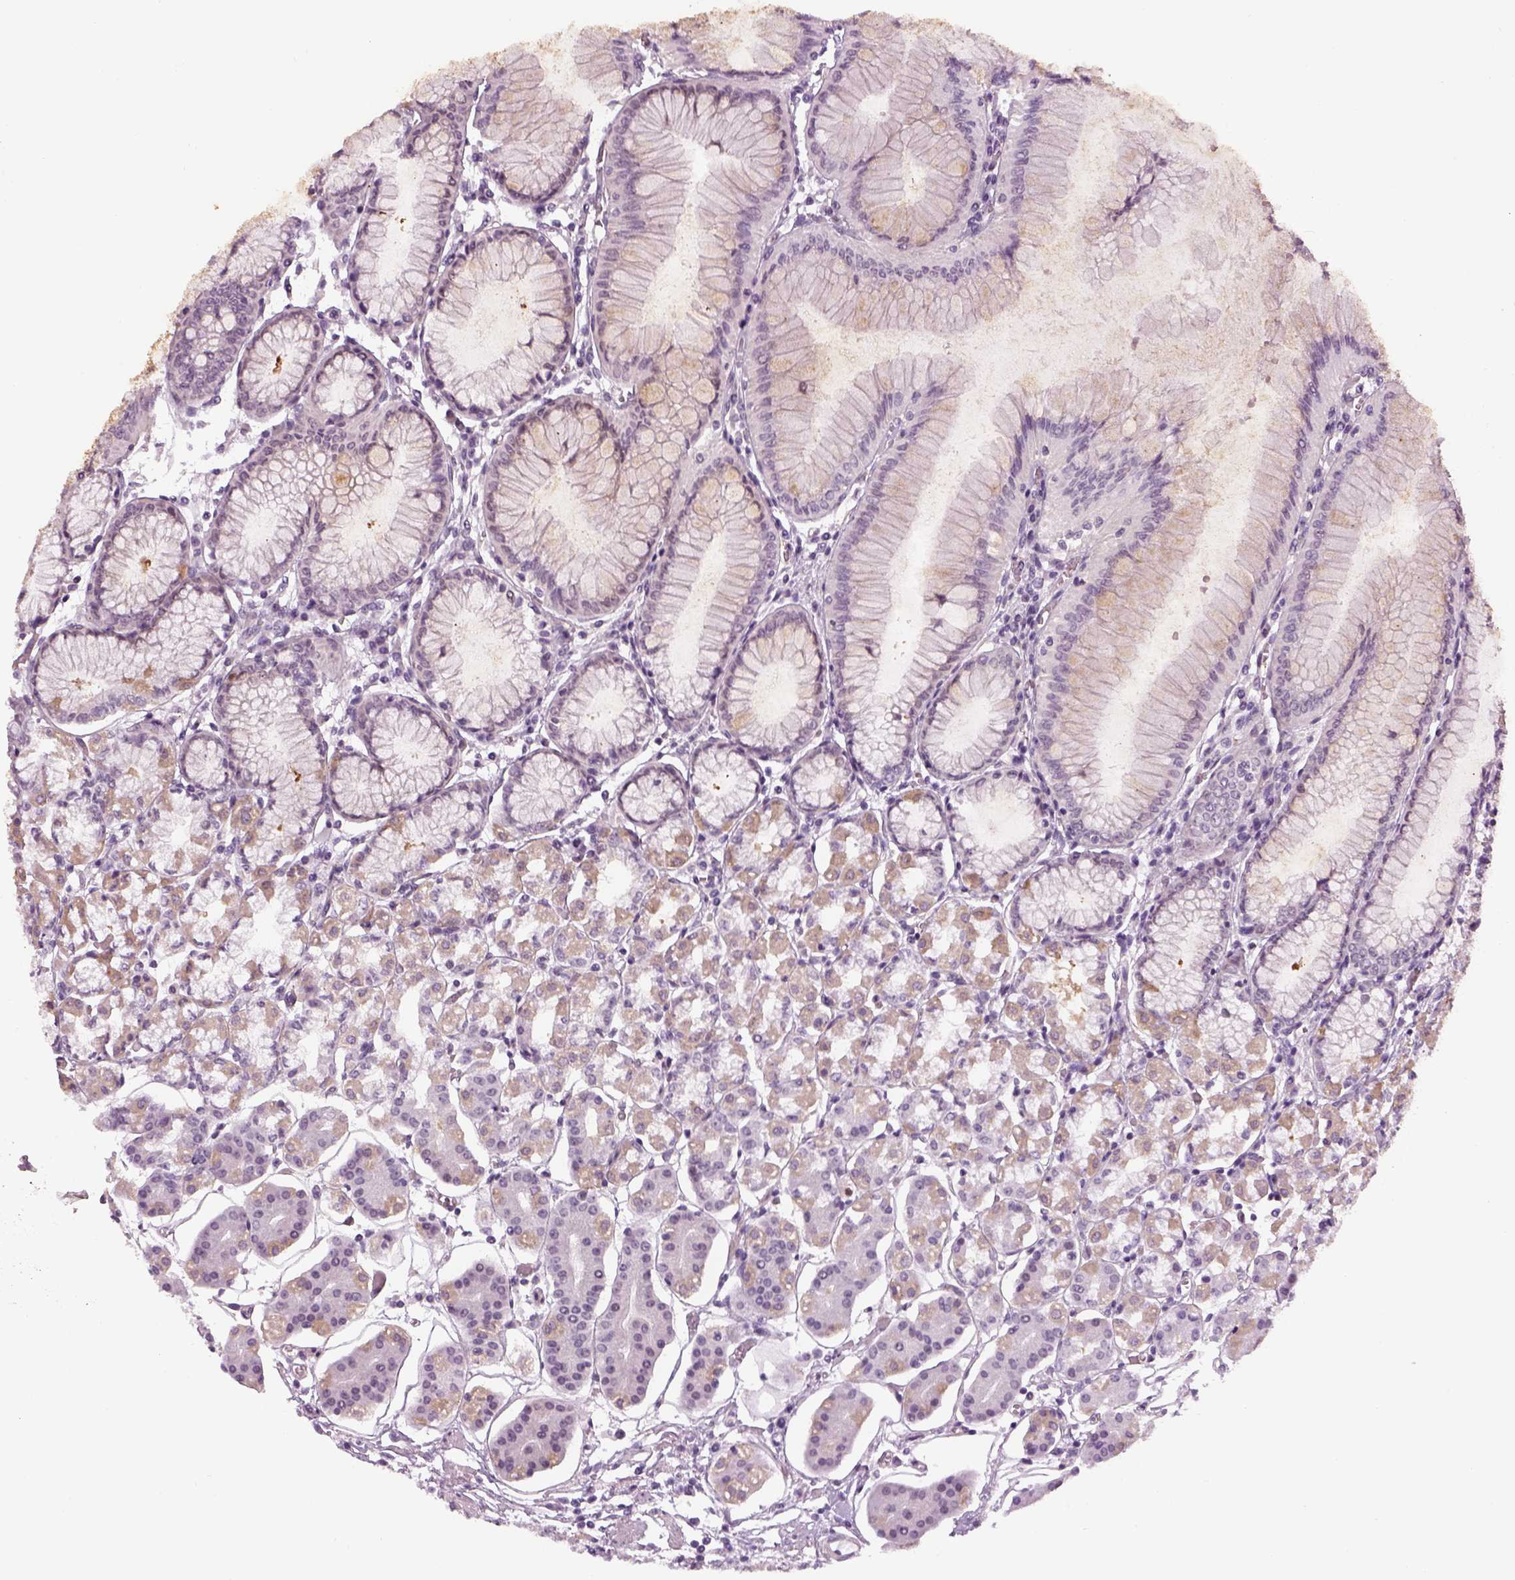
{"staining": {"intensity": "weak", "quantity": "25%-75%", "location": "cytoplasmic/membranous"}, "tissue": "stomach", "cell_type": "Glandular cells", "image_type": "normal", "snomed": [{"axis": "morphology", "description": "Normal tissue, NOS"}, {"axis": "topography", "description": "Skeletal muscle"}, {"axis": "topography", "description": "Stomach"}], "caption": "Unremarkable stomach exhibits weak cytoplasmic/membranous expression in about 25%-75% of glandular cells, visualized by immunohistochemistry. The staining is performed using DAB (3,3'-diaminobenzidine) brown chromogen to label protein expression. The nuclei are counter-stained blue using hematoxylin.", "gene": "LRRIQ3", "patient": {"sex": "female", "age": 57}}